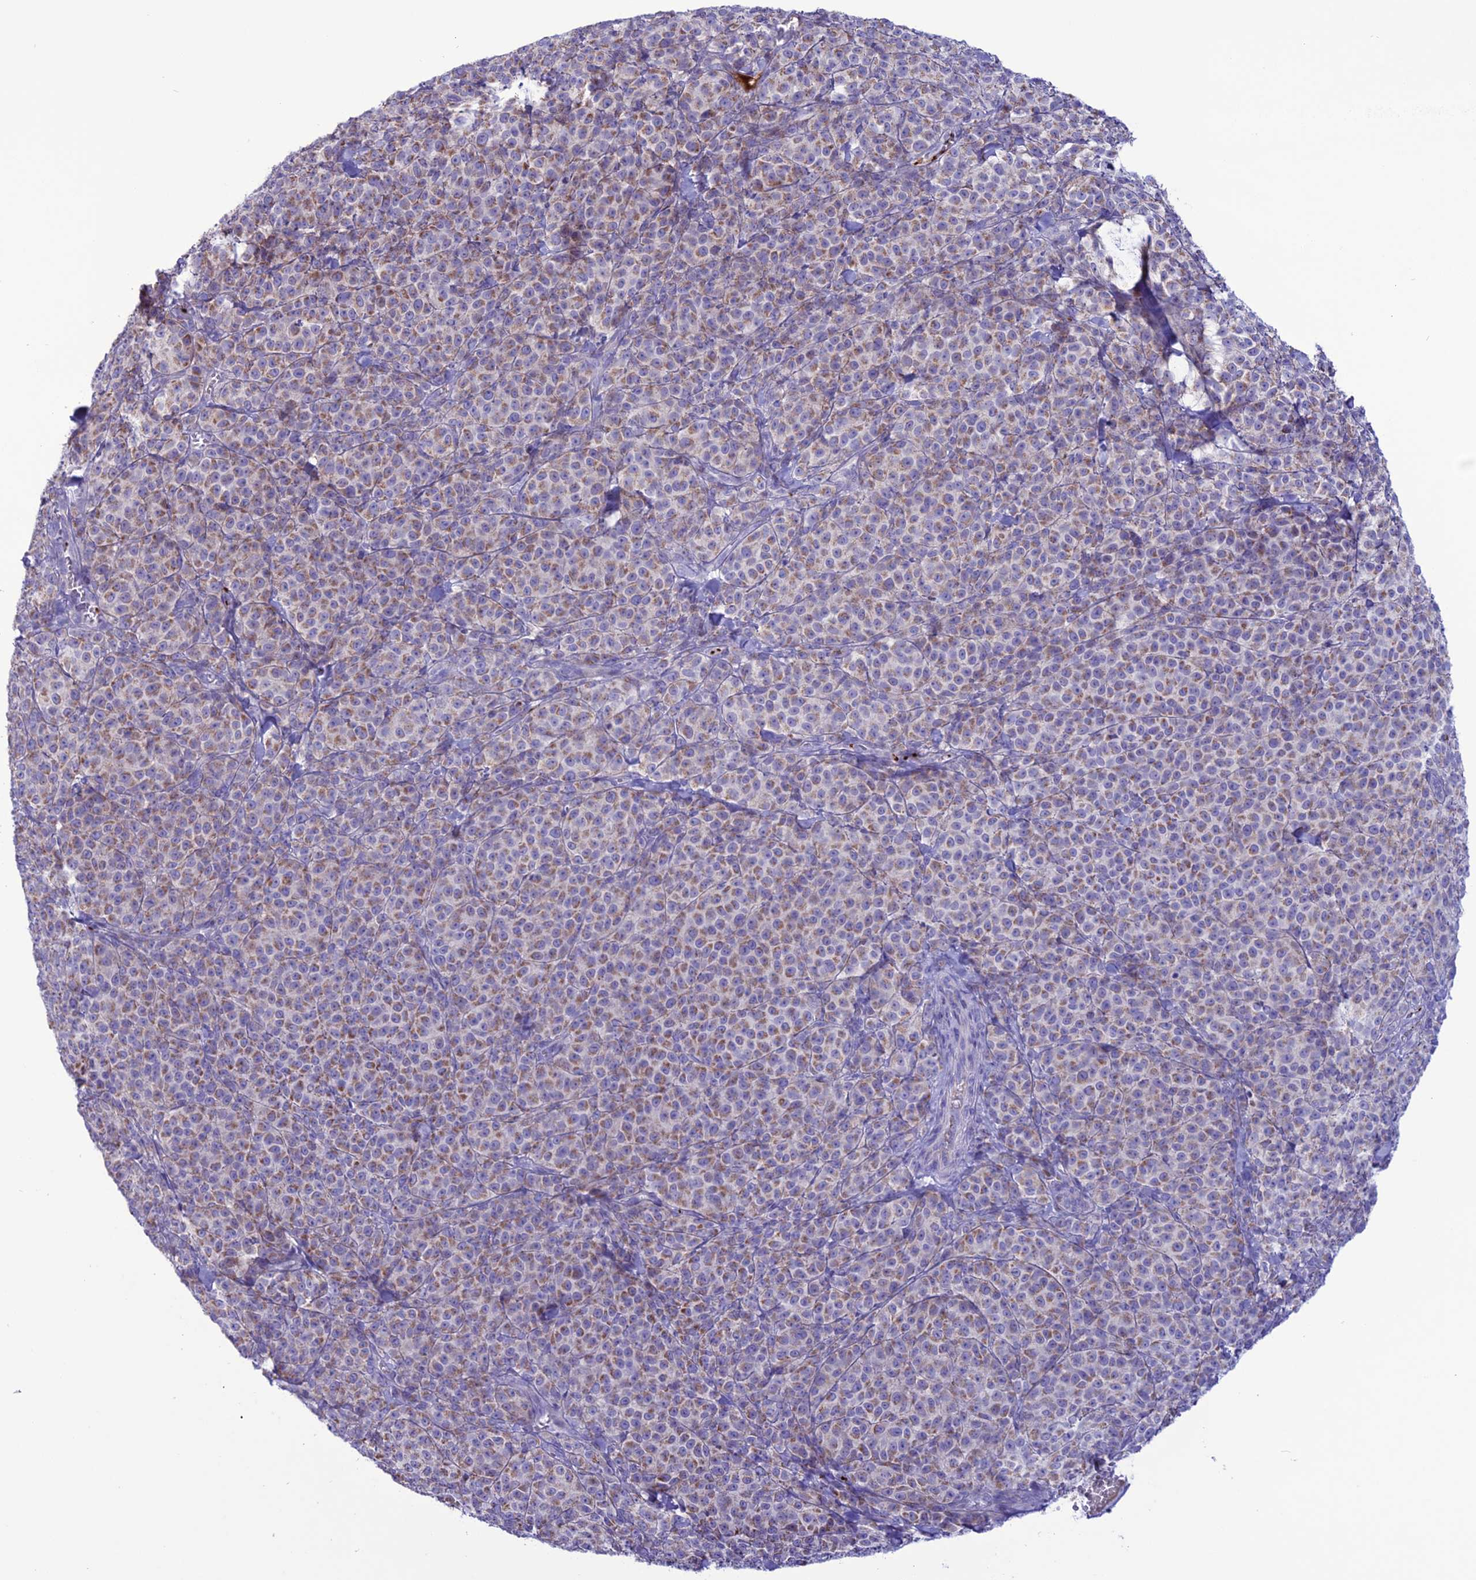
{"staining": {"intensity": "moderate", "quantity": ">75%", "location": "cytoplasmic/membranous"}, "tissue": "melanoma", "cell_type": "Tumor cells", "image_type": "cancer", "snomed": [{"axis": "morphology", "description": "Normal tissue, NOS"}, {"axis": "morphology", "description": "Malignant melanoma, NOS"}, {"axis": "topography", "description": "Skin"}], "caption": "IHC histopathology image of melanoma stained for a protein (brown), which displays medium levels of moderate cytoplasmic/membranous staining in about >75% of tumor cells.", "gene": "C21orf140", "patient": {"sex": "female", "age": 34}}